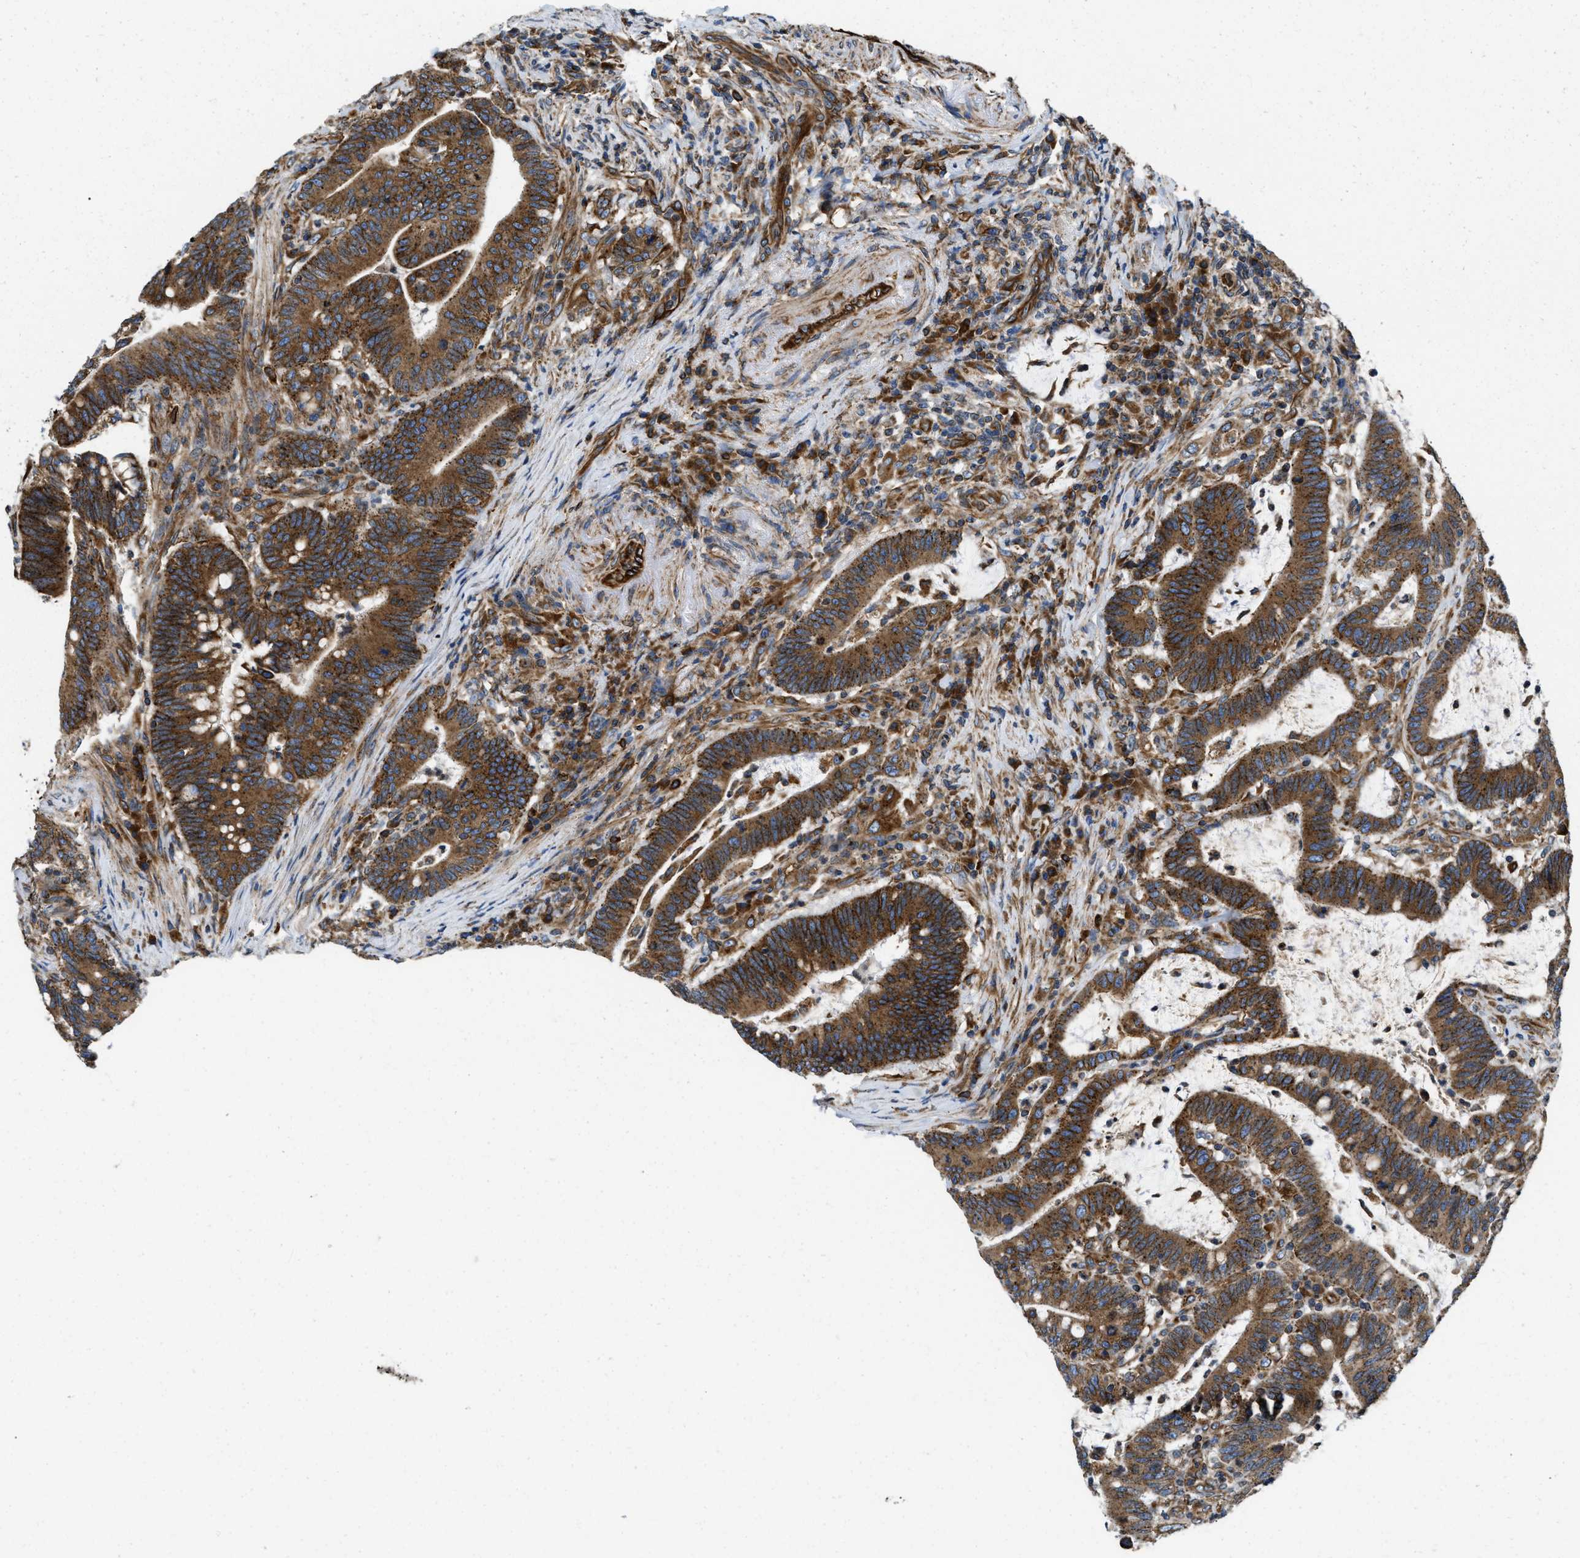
{"staining": {"intensity": "strong", "quantity": ">75%", "location": "cytoplasmic/membranous"}, "tissue": "colorectal cancer", "cell_type": "Tumor cells", "image_type": "cancer", "snomed": [{"axis": "morphology", "description": "Normal tissue, NOS"}, {"axis": "morphology", "description": "Adenocarcinoma, NOS"}, {"axis": "topography", "description": "Colon"}], "caption": "This image reveals immunohistochemistry (IHC) staining of human colorectal cancer (adenocarcinoma), with high strong cytoplasmic/membranous expression in about >75% of tumor cells.", "gene": "HSD17B12", "patient": {"sex": "female", "age": 66}}